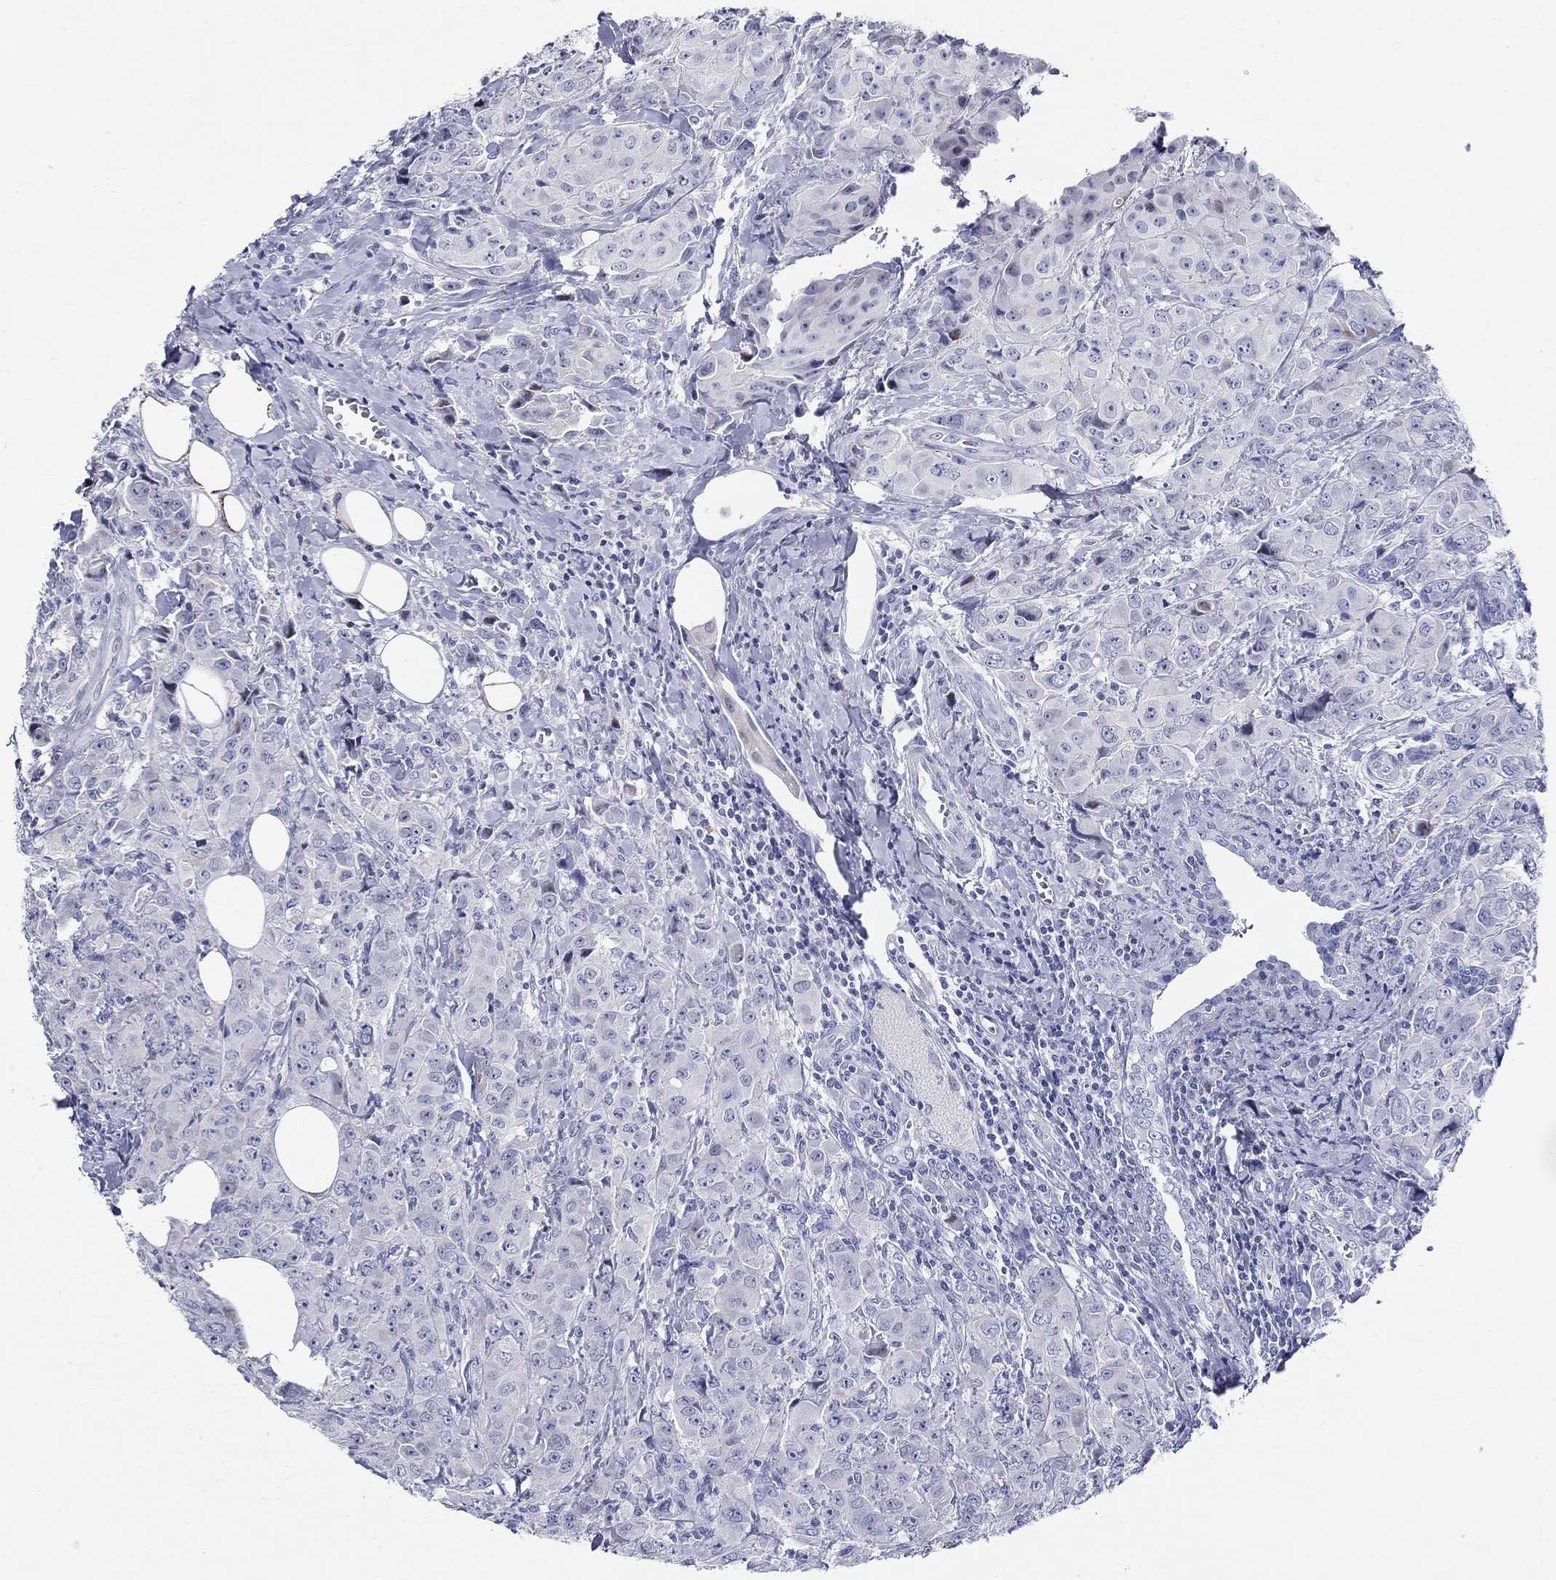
{"staining": {"intensity": "negative", "quantity": "none", "location": "none"}, "tissue": "breast cancer", "cell_type": "Tumor cells", "image_type": "cancer", "snomed": [{"axis": "morphology", "description": "Duct carcinoma"}, {"axis": "topography", "description": "Breast"}], "caption": "This is a micrograph of IHC staining of breast cancer, which shows no positivity in tumor cells. (DAB IHC visualized using brightfield microscopy, high magnification).", "gene": "CRYGS", "patient": {"sex": "female", "age": 43}}